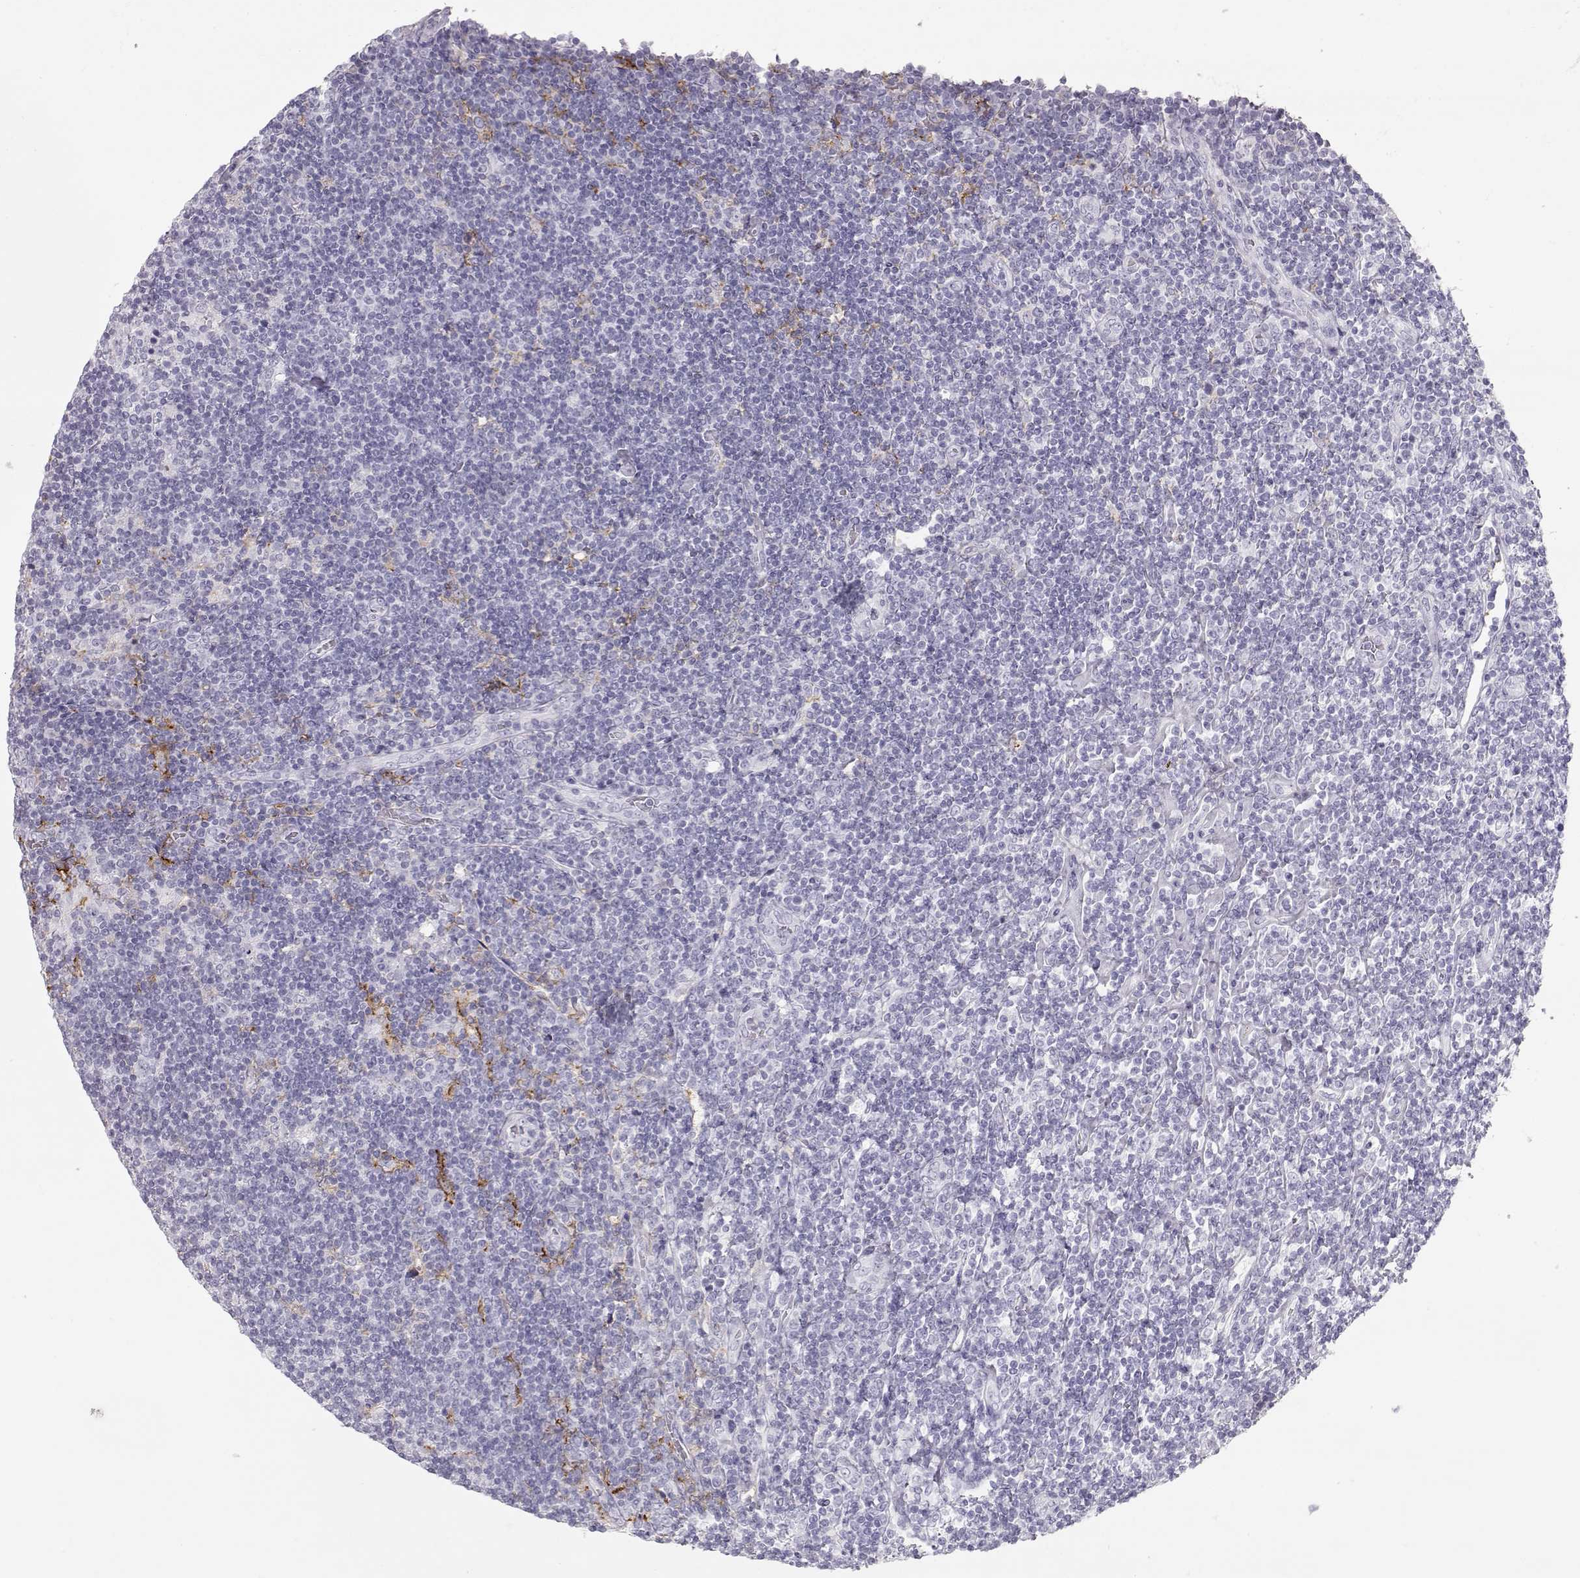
{"staining": {"intensity": "negative", "quantity": "none", "location": "none"}, "tissue": "lymphoma", "cell_type": "Tumor cells", "image_type": "cancer", "snomed": [{"axis": "morphology", "description": "Hodgkin's disease, NOS"}, {"axis": "topography", "description": "Lymph node"}], "caption": "Histopathology image shows no protein staining in tumor cells of Hodgkin's disease tissue.", "gene": "MIP", "patient": {"sex": "male", "age": 40}}